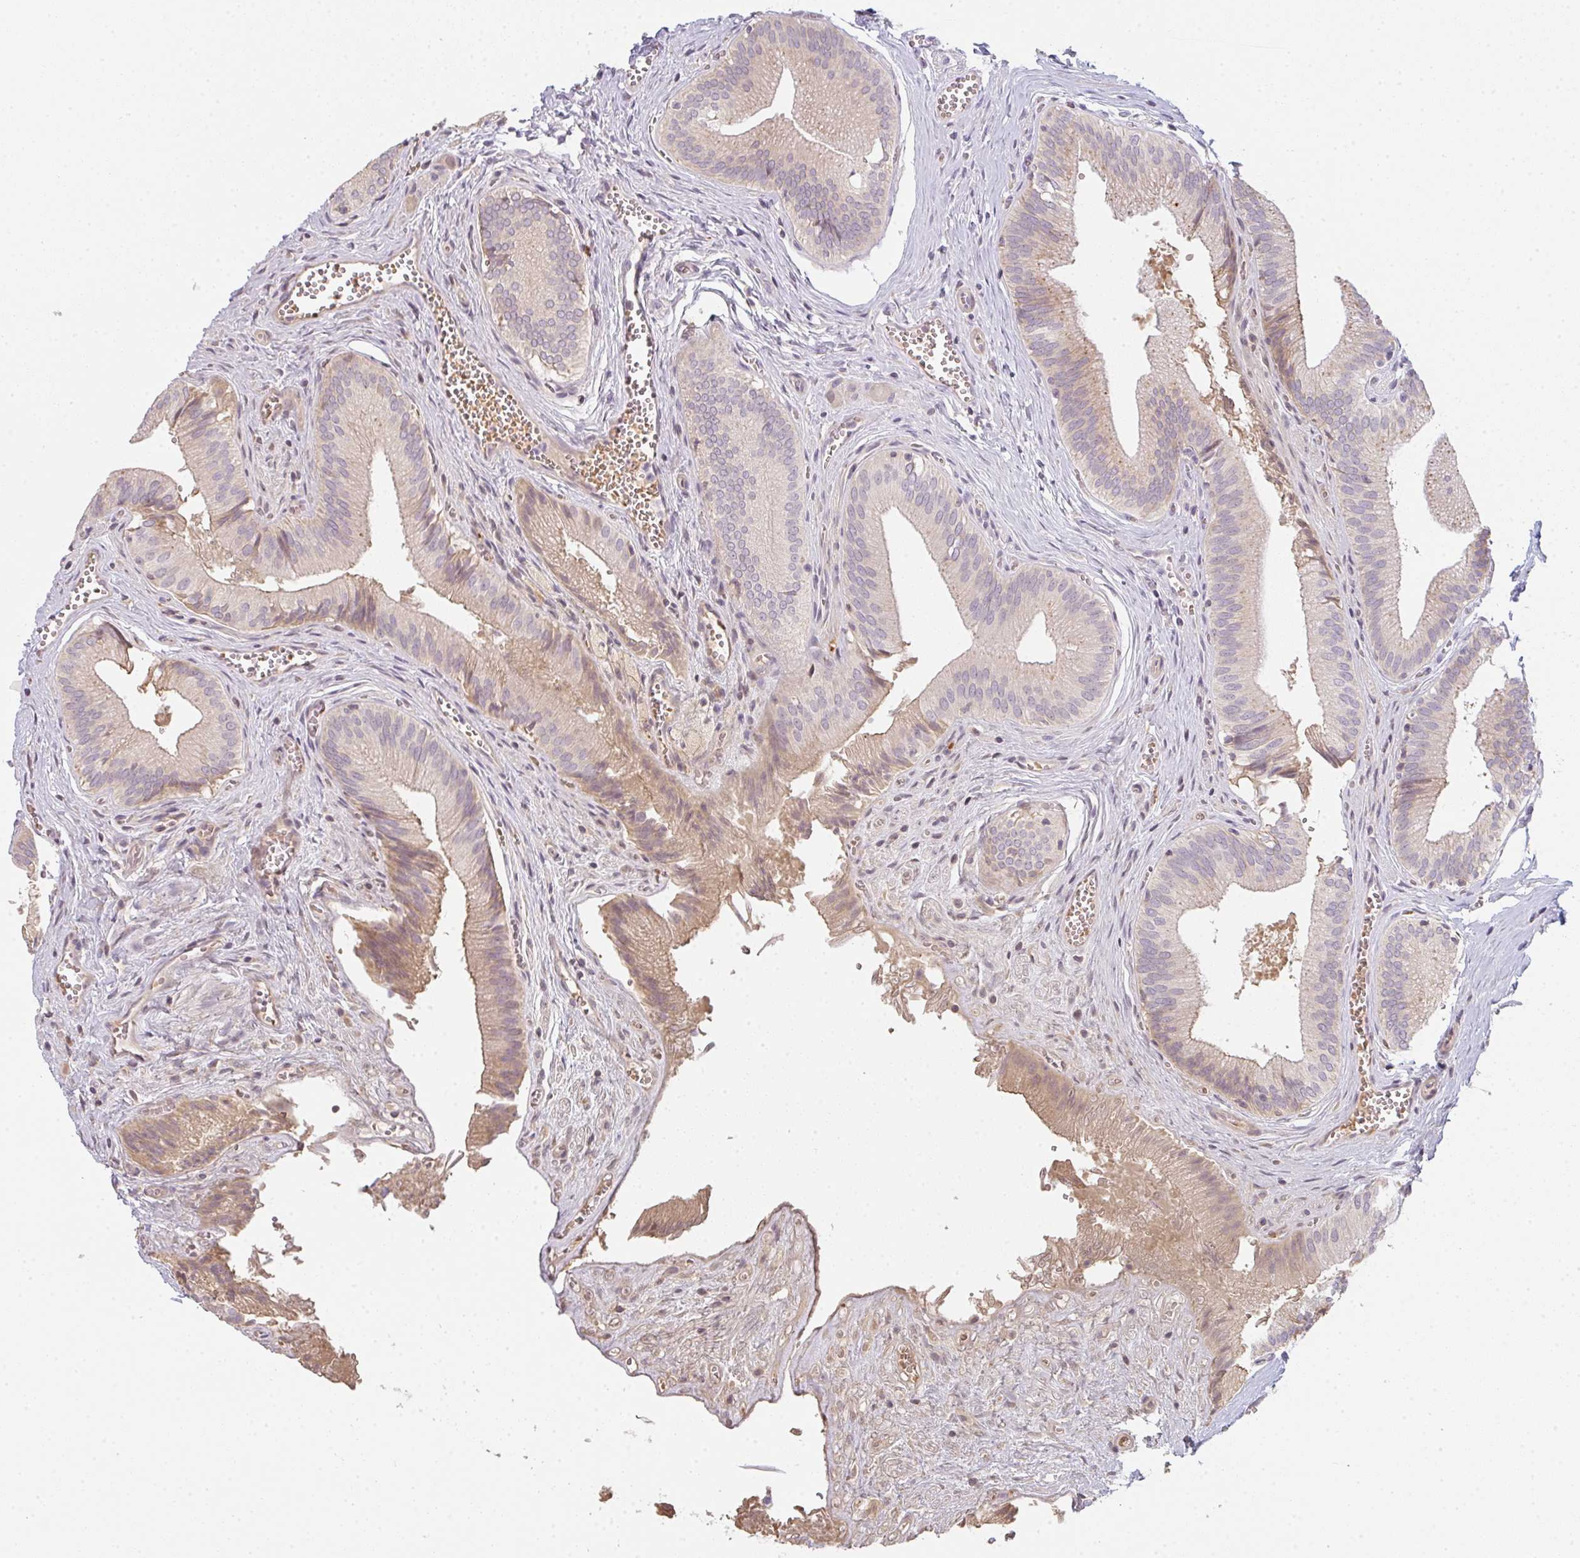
{"staining": {"intensity": "weak", "quantity": ">75%", "location": "cytoplasmic/membranous"}, "tissue": "gallbladder", "cell_type": "Glandular cells", "image_type": "normal", "snomed": [{"axis": "morphology", "description": "Normal tissue, NOS"}, {"axis": "topography", "description": "Gallbladder"}], "caption": "Immunohistochemistry of benign human gallbladder demonstrates low levels of weak cytoplasmic/membranous expression in approximately >75% of glandular cells. (Brightfield microscopy of DAB IHC at high magnification).", "gene": "TMEM237", "patient": {"sex": "male", "age": 17}}